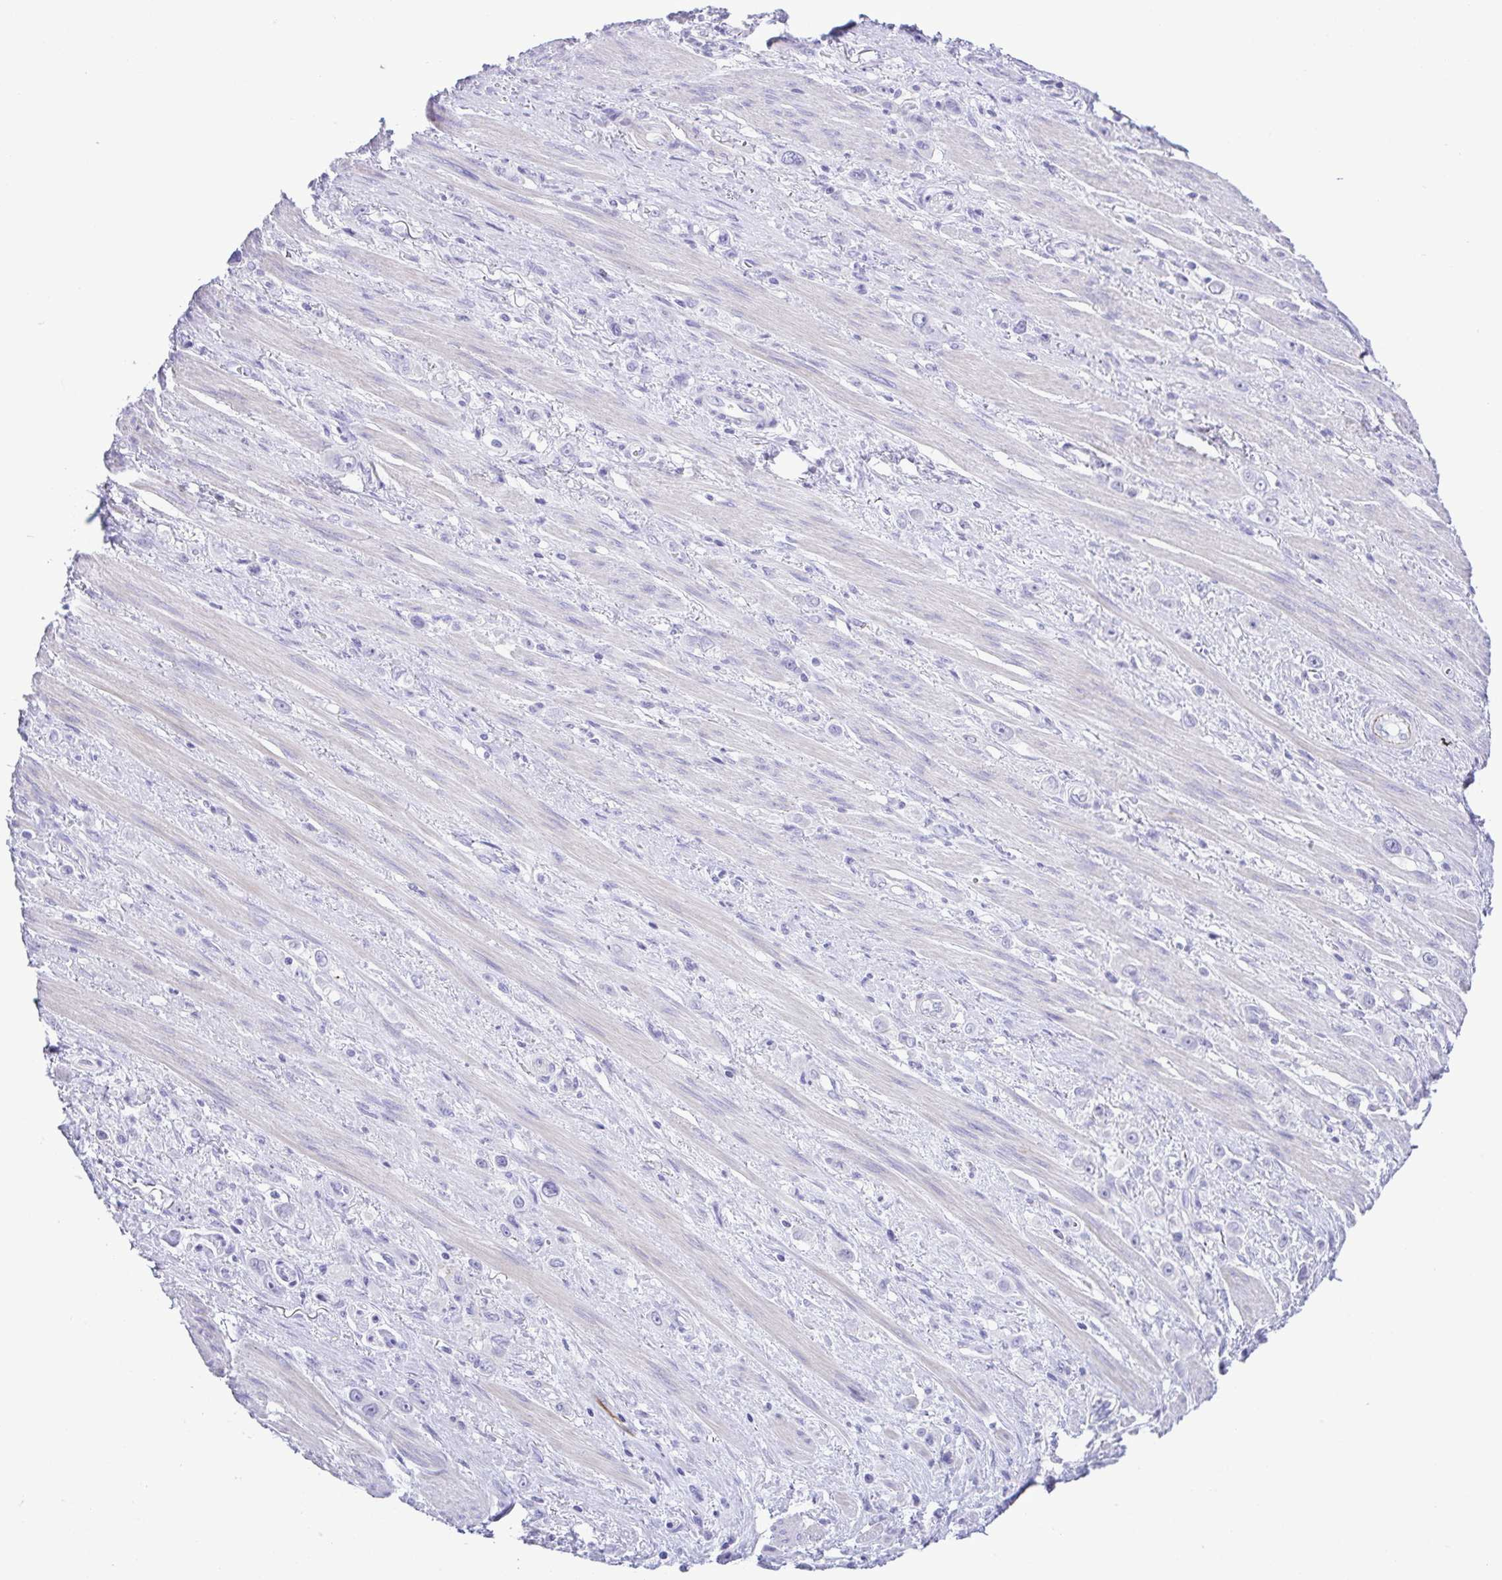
{"staining": {"intensity": "negative", "quantity": "none", "location": "none"}, "tissue": "stomach cancer", "cell_type": "Tumor cells", "image_type": "cancer", "snomed": [{"axis": "morphology", "description": "Adenocarcinoma, NOS"}, {"axis": "topography", "description": "Stomach, upper"}], "caption": "This is an immunohistochemistry (IHC) image of human stomach adenocarcinoma. There is no staining in tumor cells.", "gene": "GPR182", "patient": {"sex": "male", "age": 75}}